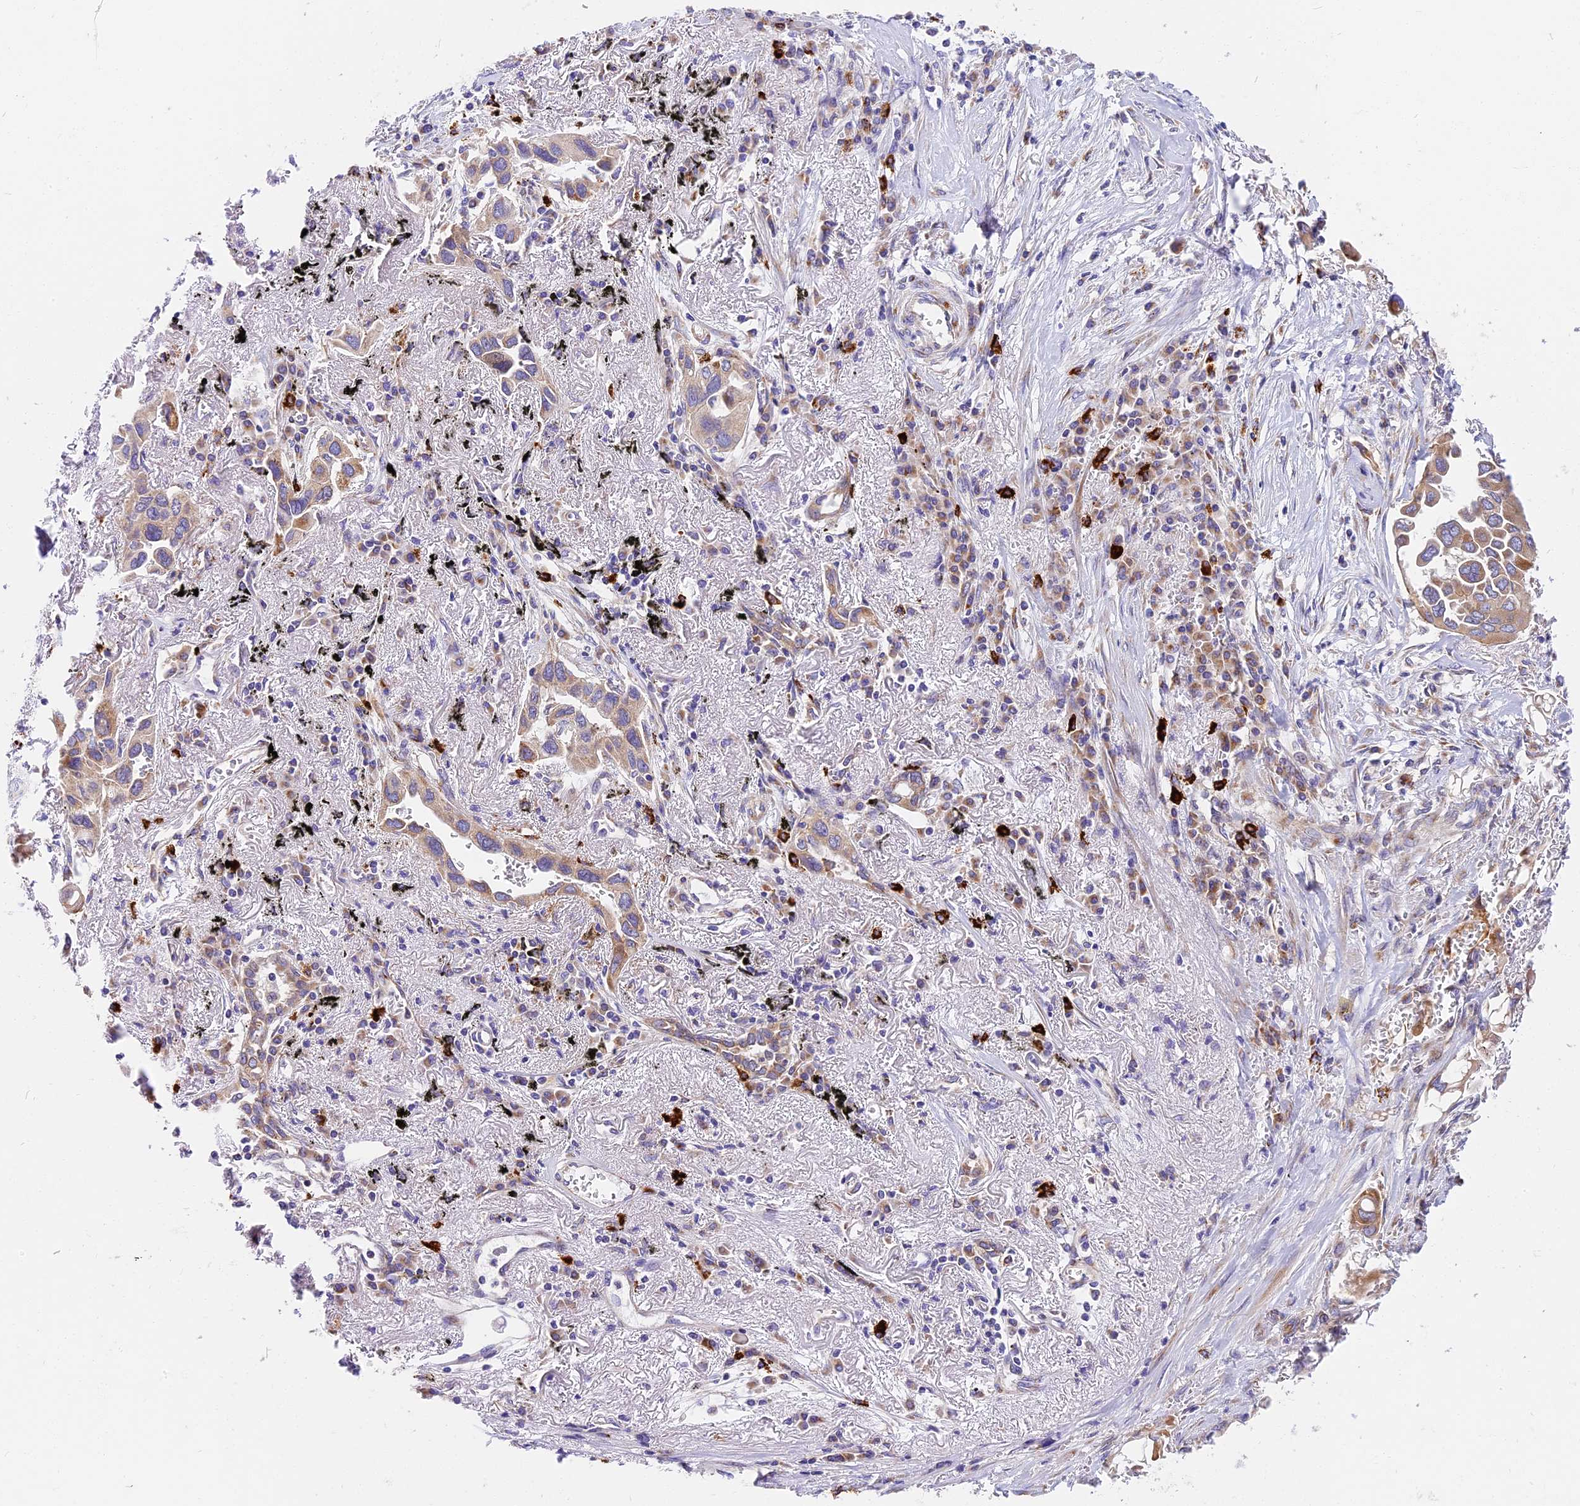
{"staining": {"intensity": "weak", "quantity": "25%-75%", "location": "cytoplasmic/membranous"}, "tissue": "lung cancer", "cell_type": "Tumor cells", "image_type": "cancer", "snomed": [{"axis": "morphology", "description": "Adenocarcinoma, NOS"}, {"axis": "topography", "description": "Lung"}], "caption": "Approximately 25%-75% of tumor cells in human lung adenocarcinoma show weak cytoplasmic/membranous protein staining as visualized by brown immunohistochemical staining.", "gene": "MRAS", "patient": {"sex": "female", "age": 76}}